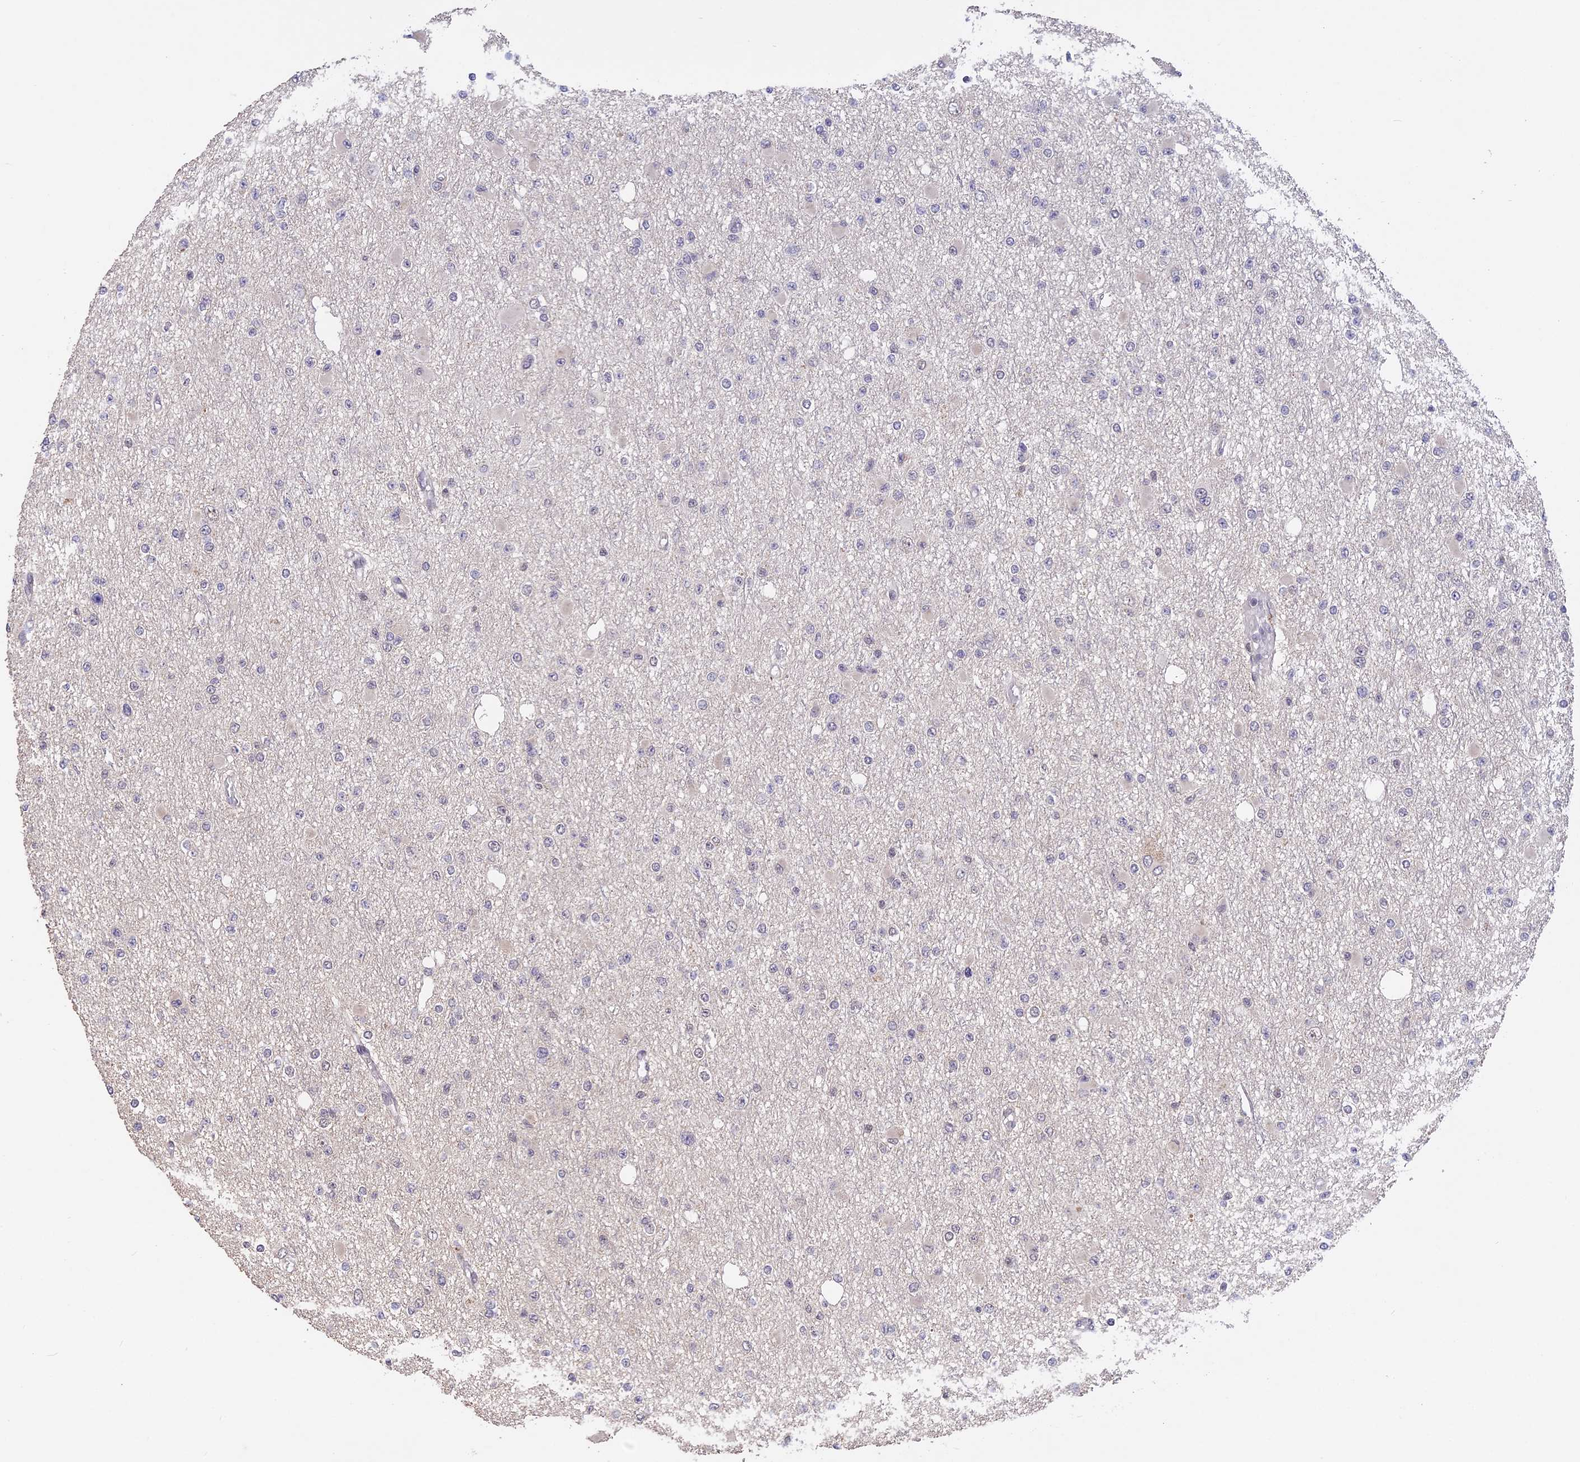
{"staining": {"intensity": "negative", "quantity": "none", "location": "none"}, "tissue": "glioma", "cell_type": "Tumor cells", "image_type": "cancer", "snomed": [{"axis": "morphology", "description": "Glioma, malignant, Low grade"}, {"axis": "topography", "description": "Brain"}], "caption": "Photomicrograph shows no protein expression in tumor cells of malignant glioma (low-grade) tissue.", "gene": "POLR2C", "patient": {"sex": "female", "age": 22}}